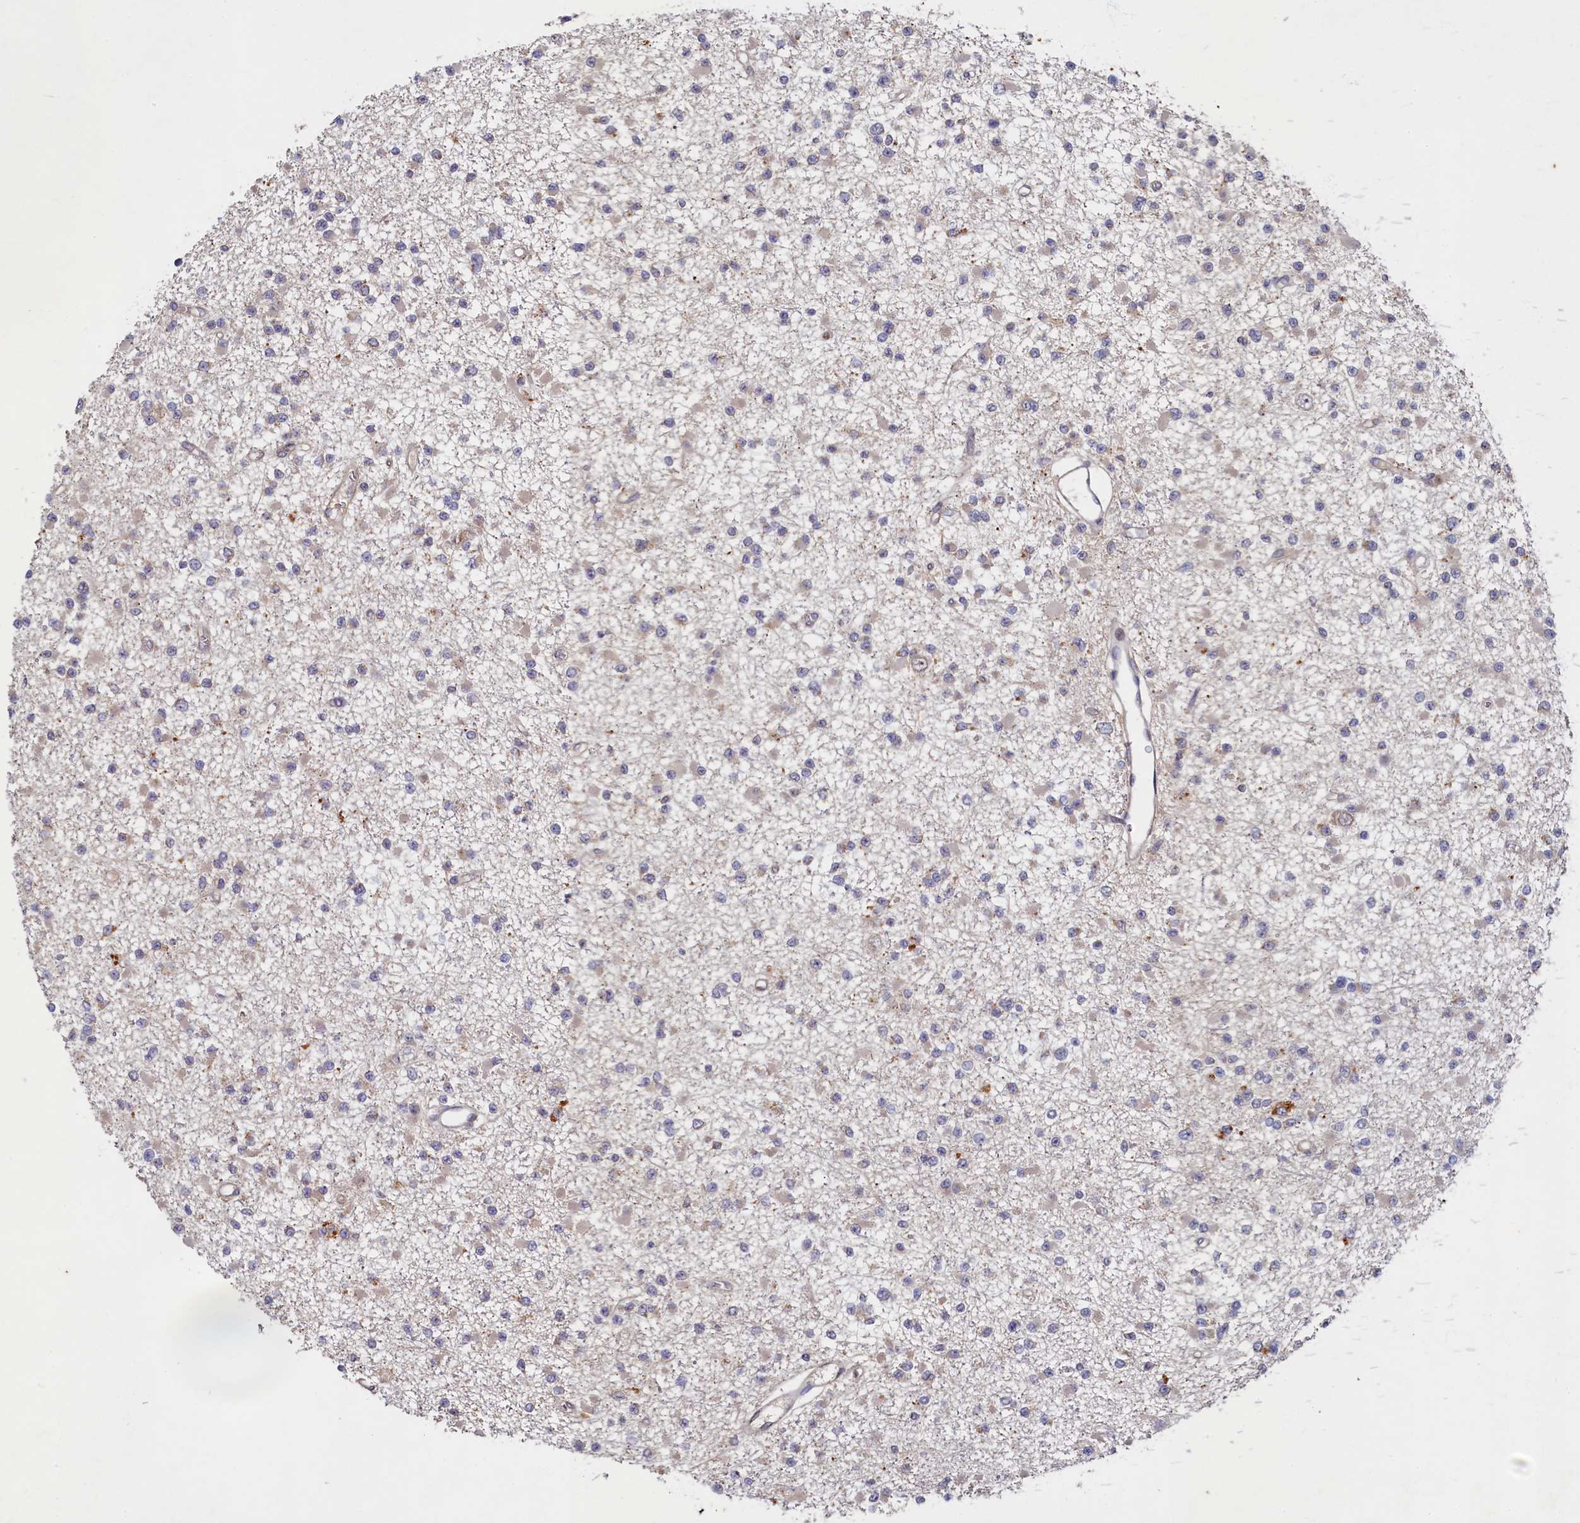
{"staining": {"intensity": "negative", "quantity": "none", "location": "none"}, "tissue": "glioma", "cell_type": "Tumor cells", "image_type": "cancer", "snomed": [{"axis": "morphology", "description": "Glioma, malignant, Low grade"}, {"axis": "topography", "description": "Brain"}], "caption": "Tumor cells are negative for brown protein staining in glioma. Brightfield microscopy of immunohistochemistry (IHC) stained with DAB (brown) and hematoxylin (blue), captured at high magnification.", "gene": "CEP20", "patient": {"sex": "female", "age": 22}}